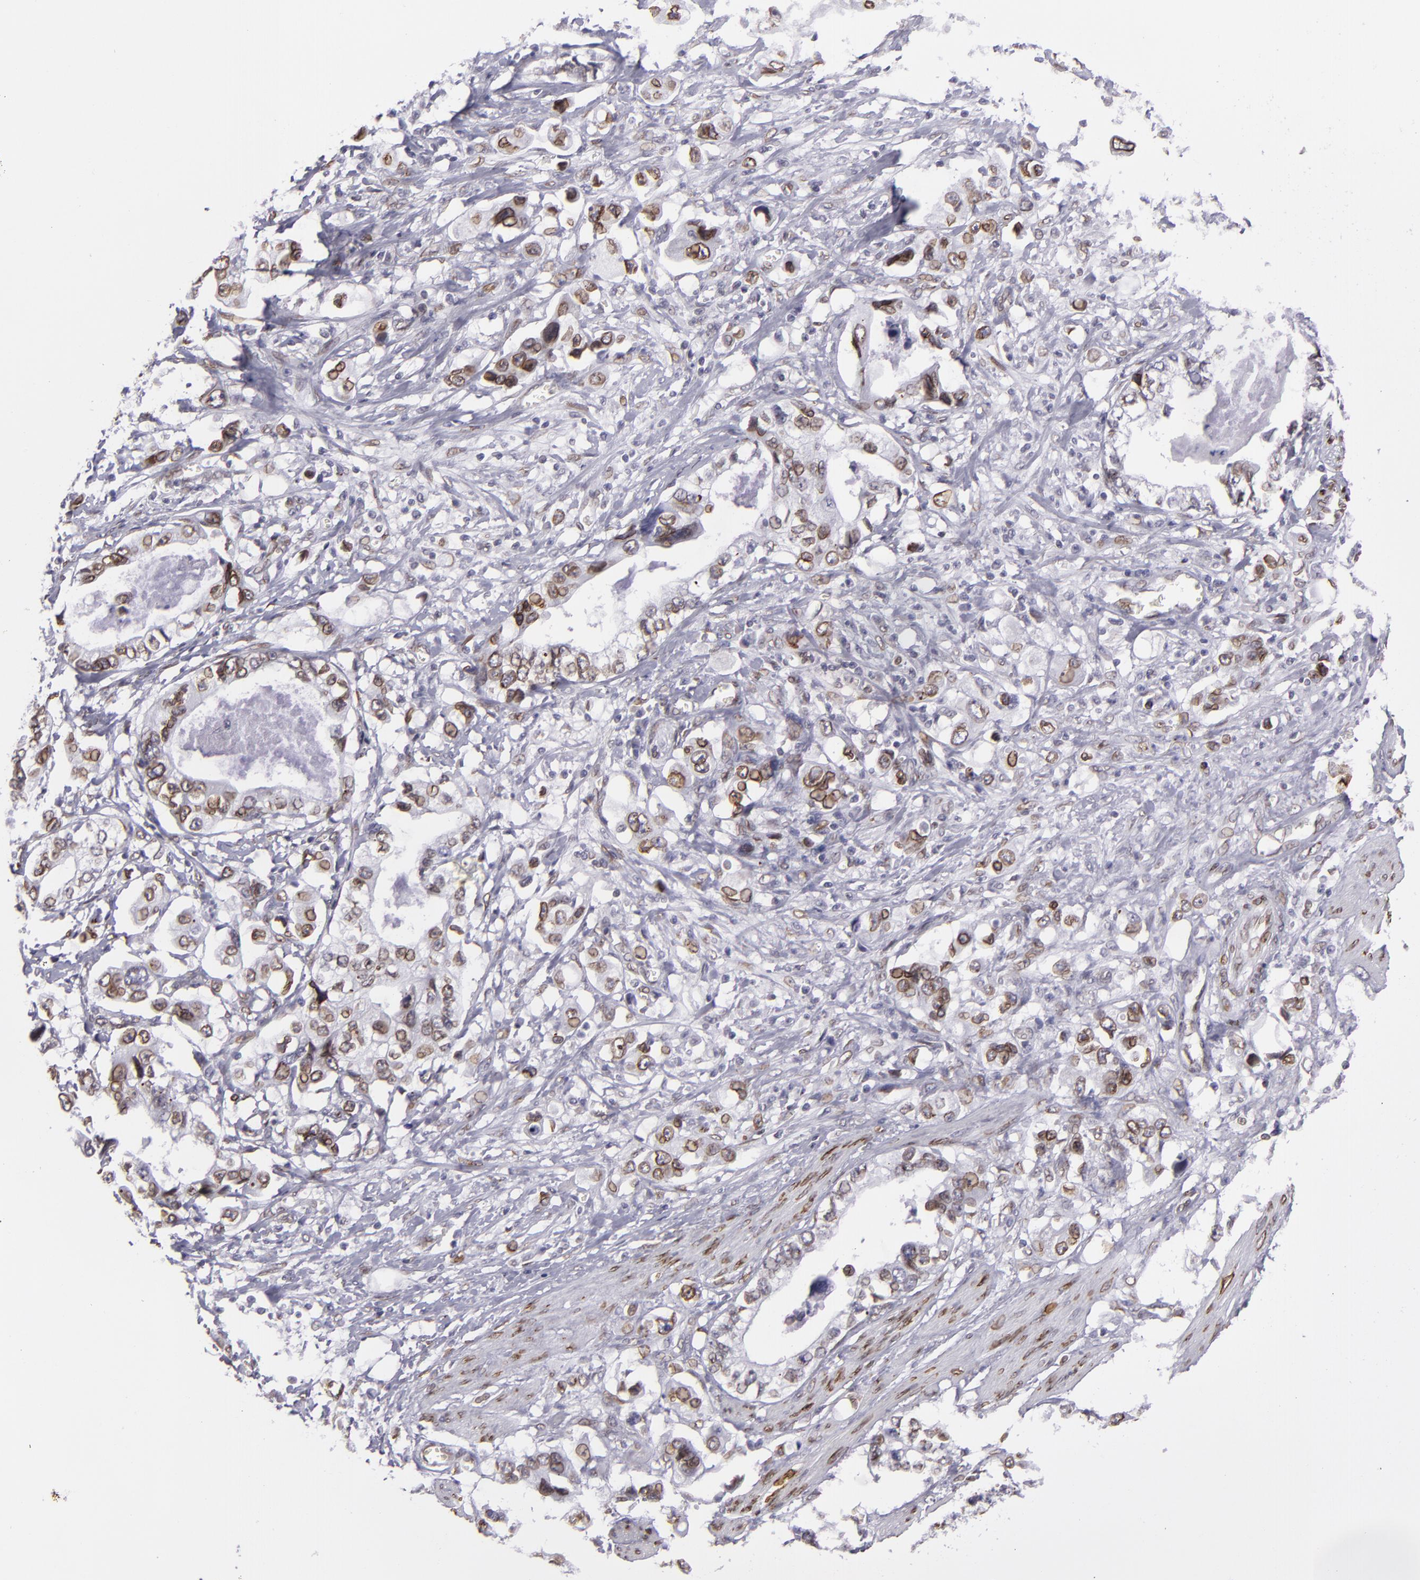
{"staining": {"intensity": "moderate", "quantity": "25%-75%", "location": "nuclear"}, "tissue": "stomach cancer", "cell_type": "Tumor cells", "image_type": "cancer", "snomed": [{"axis": "morphology", "description": "Adenocarcinoma, NOS"}, {"axis": "topography", "description": "Pancreas"}, {"axis": "topography", "description": "Stomach, upper"}], "caption": "Immunohistochemistry photomicrograph of stomach adenocarcinoma stained for a protein (brown), which shows medium levels of moderate nuclear expression in about 25%-75% of tumor cells.", "gene": "EMD", "patient": {"sex": "male", "age": 77}}